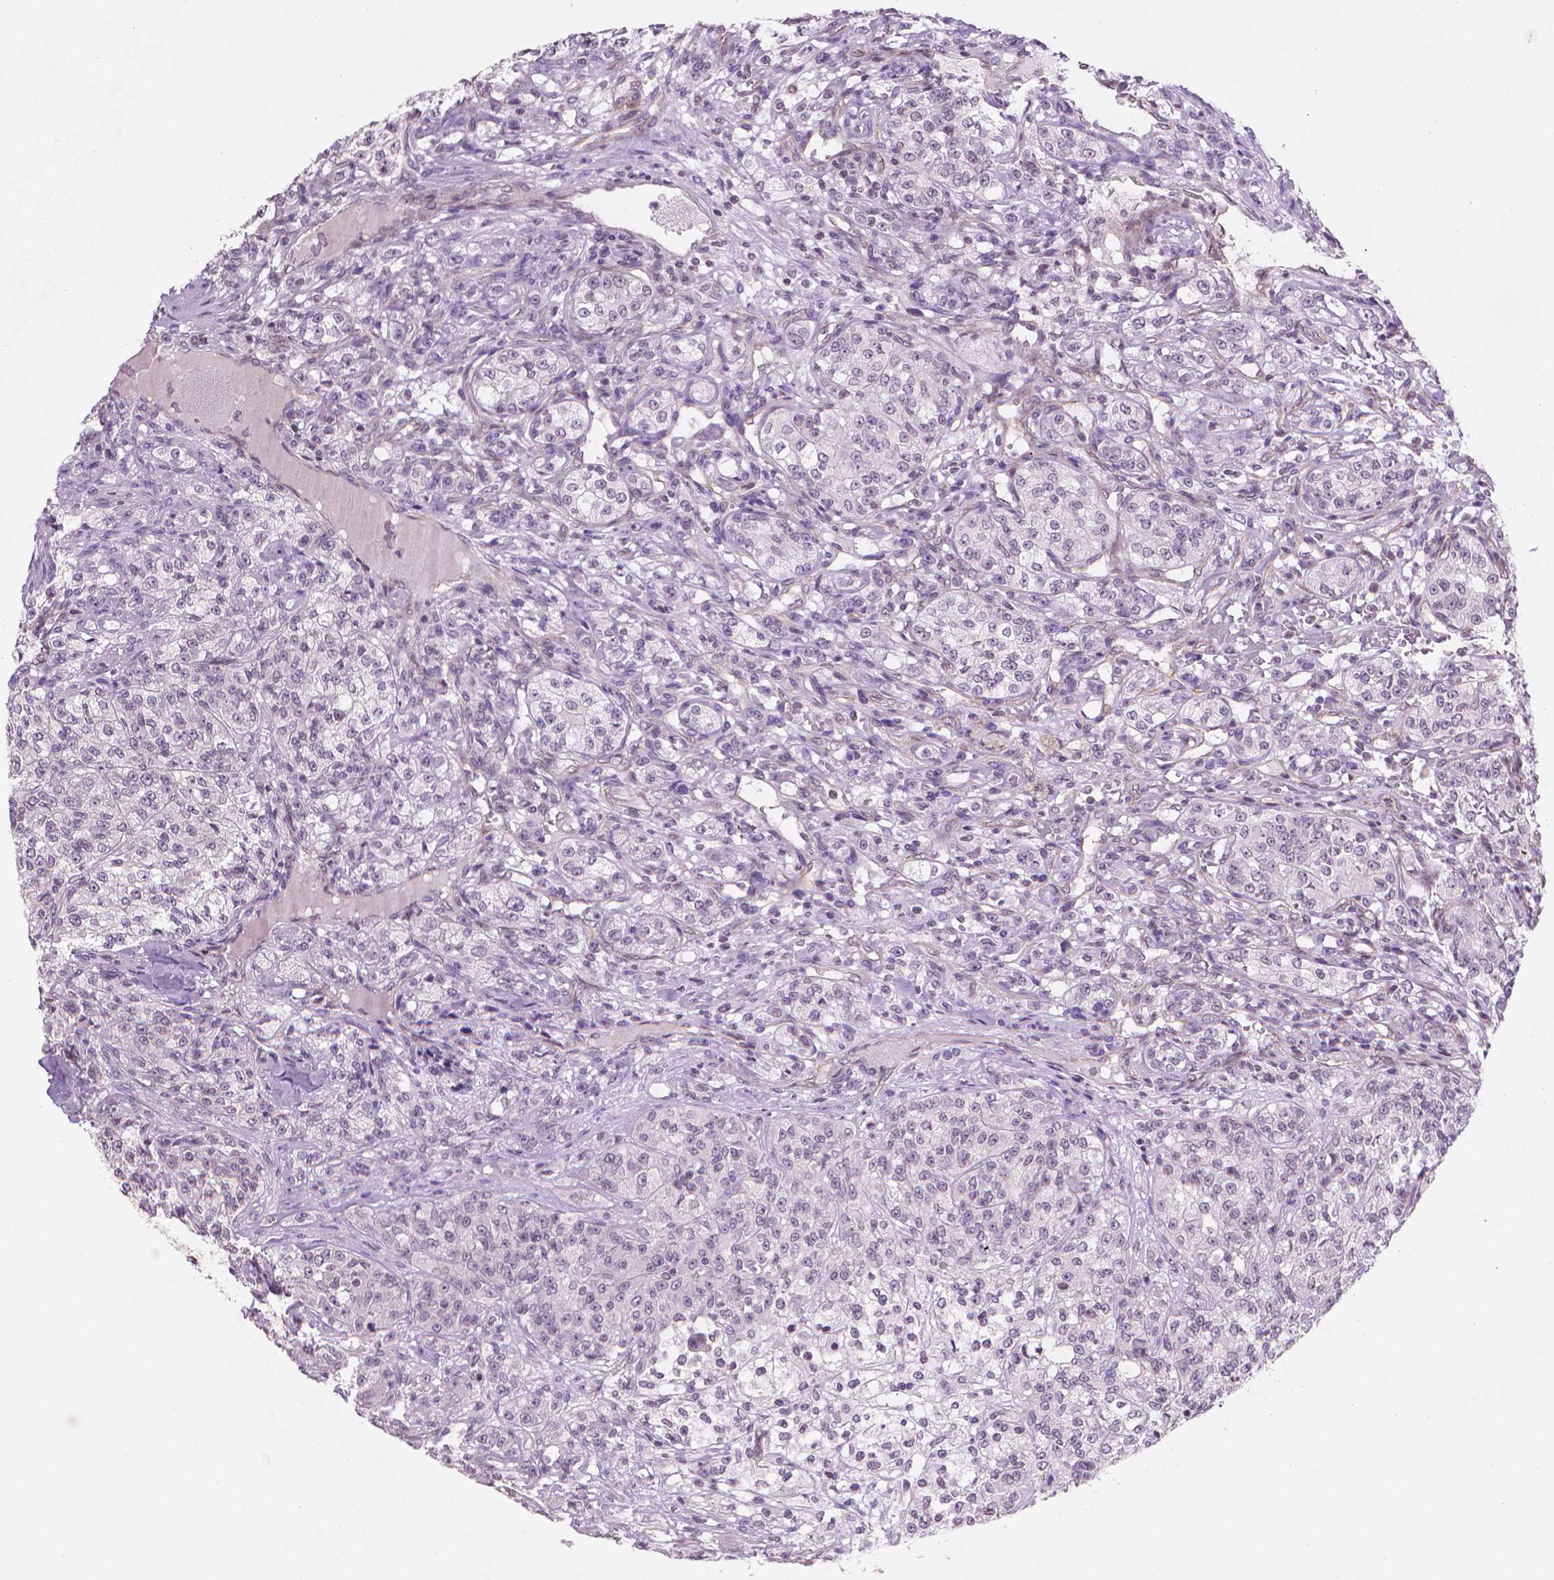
{"staining": {"intensity": "negative", "quantity": "none", "location": "none"}, "tissue": "renal cancer", "cell_type": "Tumor cells", "image_type": "cancer", "snomed": [{"axis": "morphology", "description": "Adenocarcinoma, NOS"}, {"axis": "topography", "description": "Kidney"}], "caption": "This is an immunohistochemistry image of human renal cancer (adenocarcinoma). There is no expression in tumor cells.", "gene": "TMEM184A", "patient": {"sex": "female", "age": 63}}